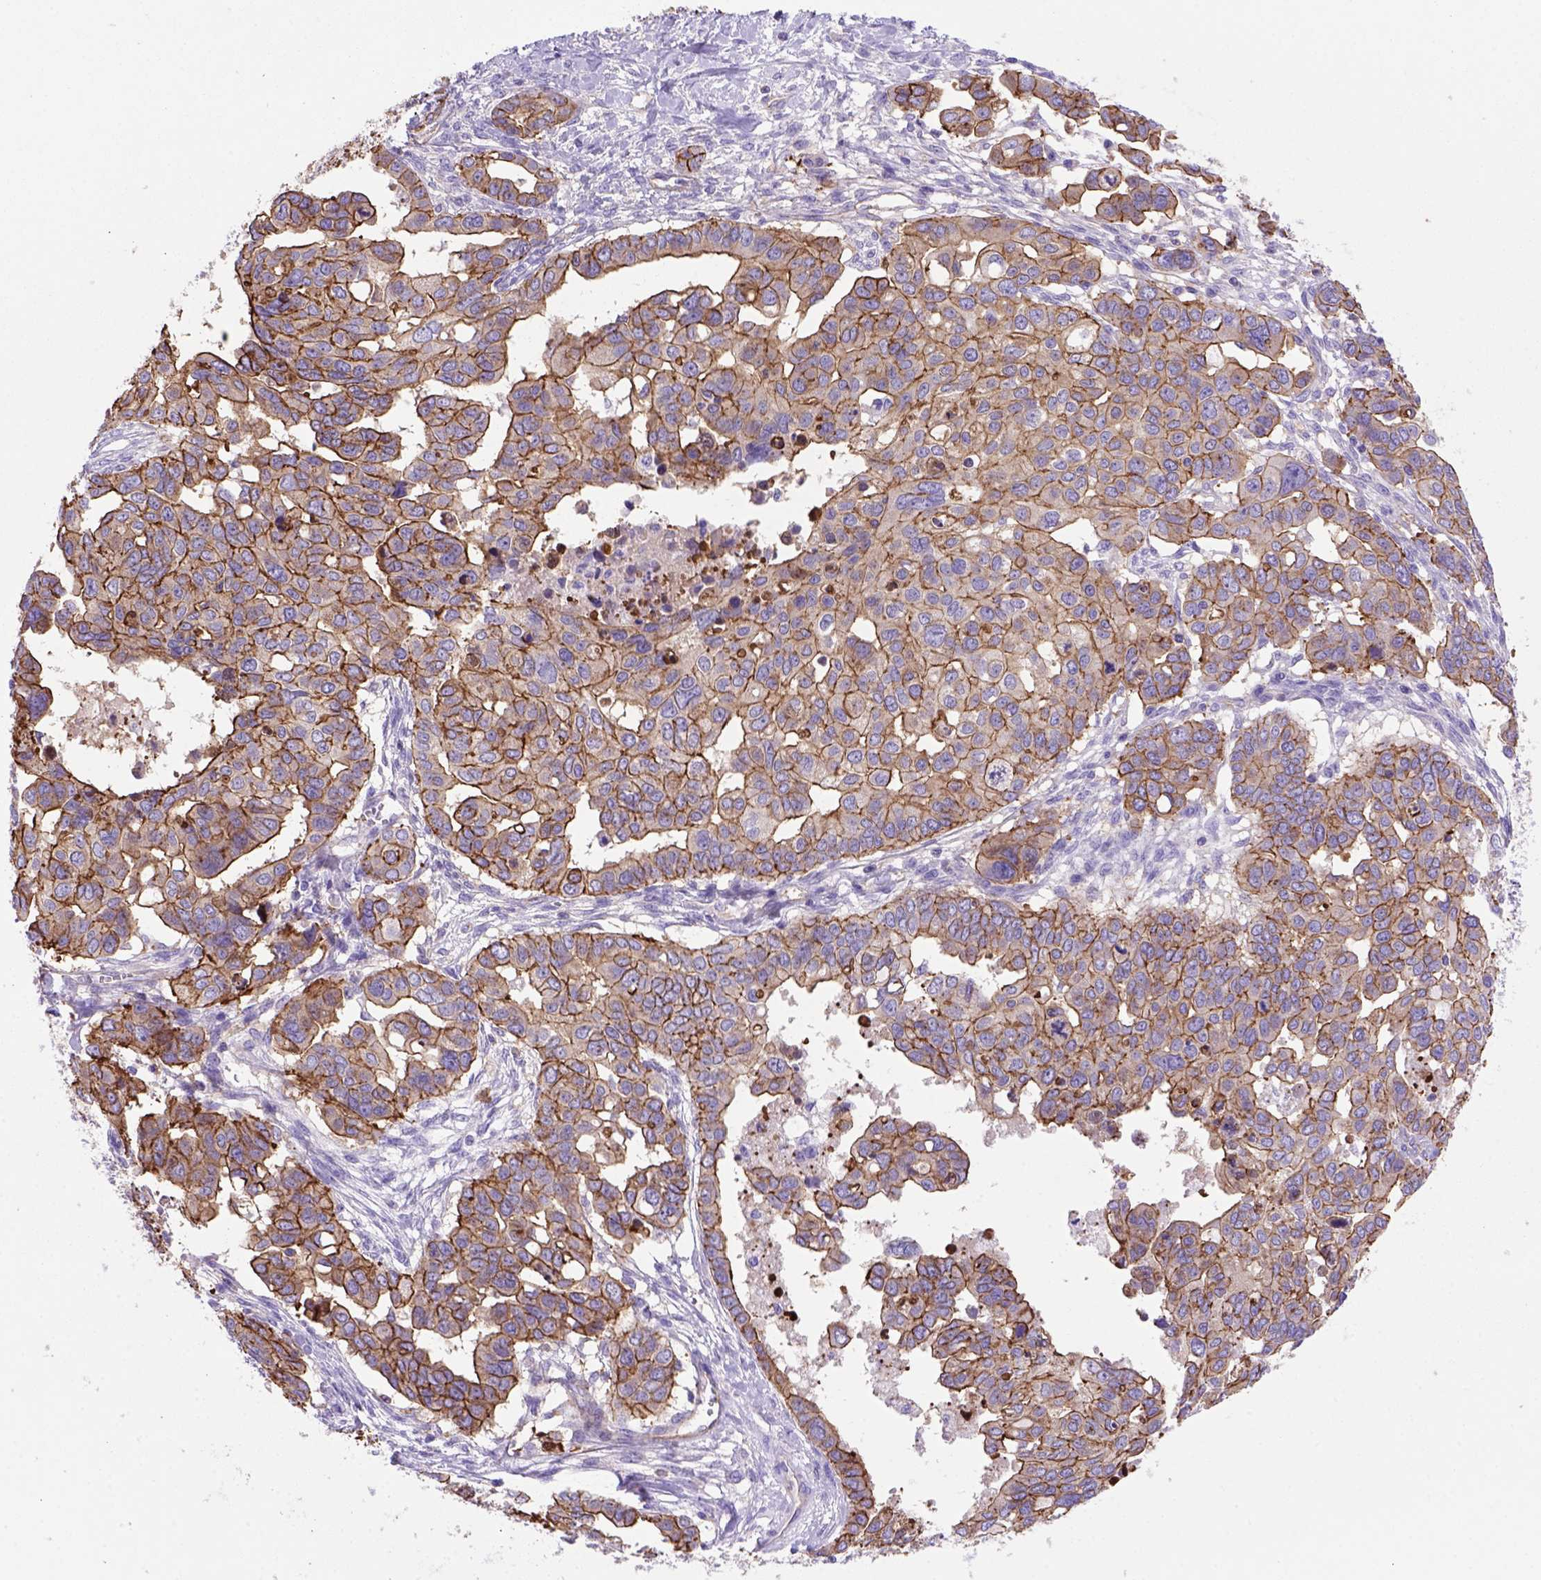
{"staining": {"intensity": "strong", "quantity": ">75%", "location": "cytoplasmic/membranous"}, "tissue": "ovarian cancer", "cell_type": "Tumor cells", "image_type": "cancer", "snomed": [{"axis": "morphology", "description": "Carcinoma, endometroid"}, {"axis": "topography", "description": "Ovary"}], "caption": "Immunohistochemistry (IHC) staining of endometroid carcinoma (ovarian), which reveals high levels of strong cytoplasmic/membranous expression in approximately >75% of tumor cells indicating strong cytoplasmic/membranous protein positivity. The staining was performed using DAB (3,3'-diaminobenzidine) (brown) for protein detection and nuclei were counterstained in hematoxylin (blue).", "gene": "PEX12", "patient": {"sex": "female", "age": 78}}